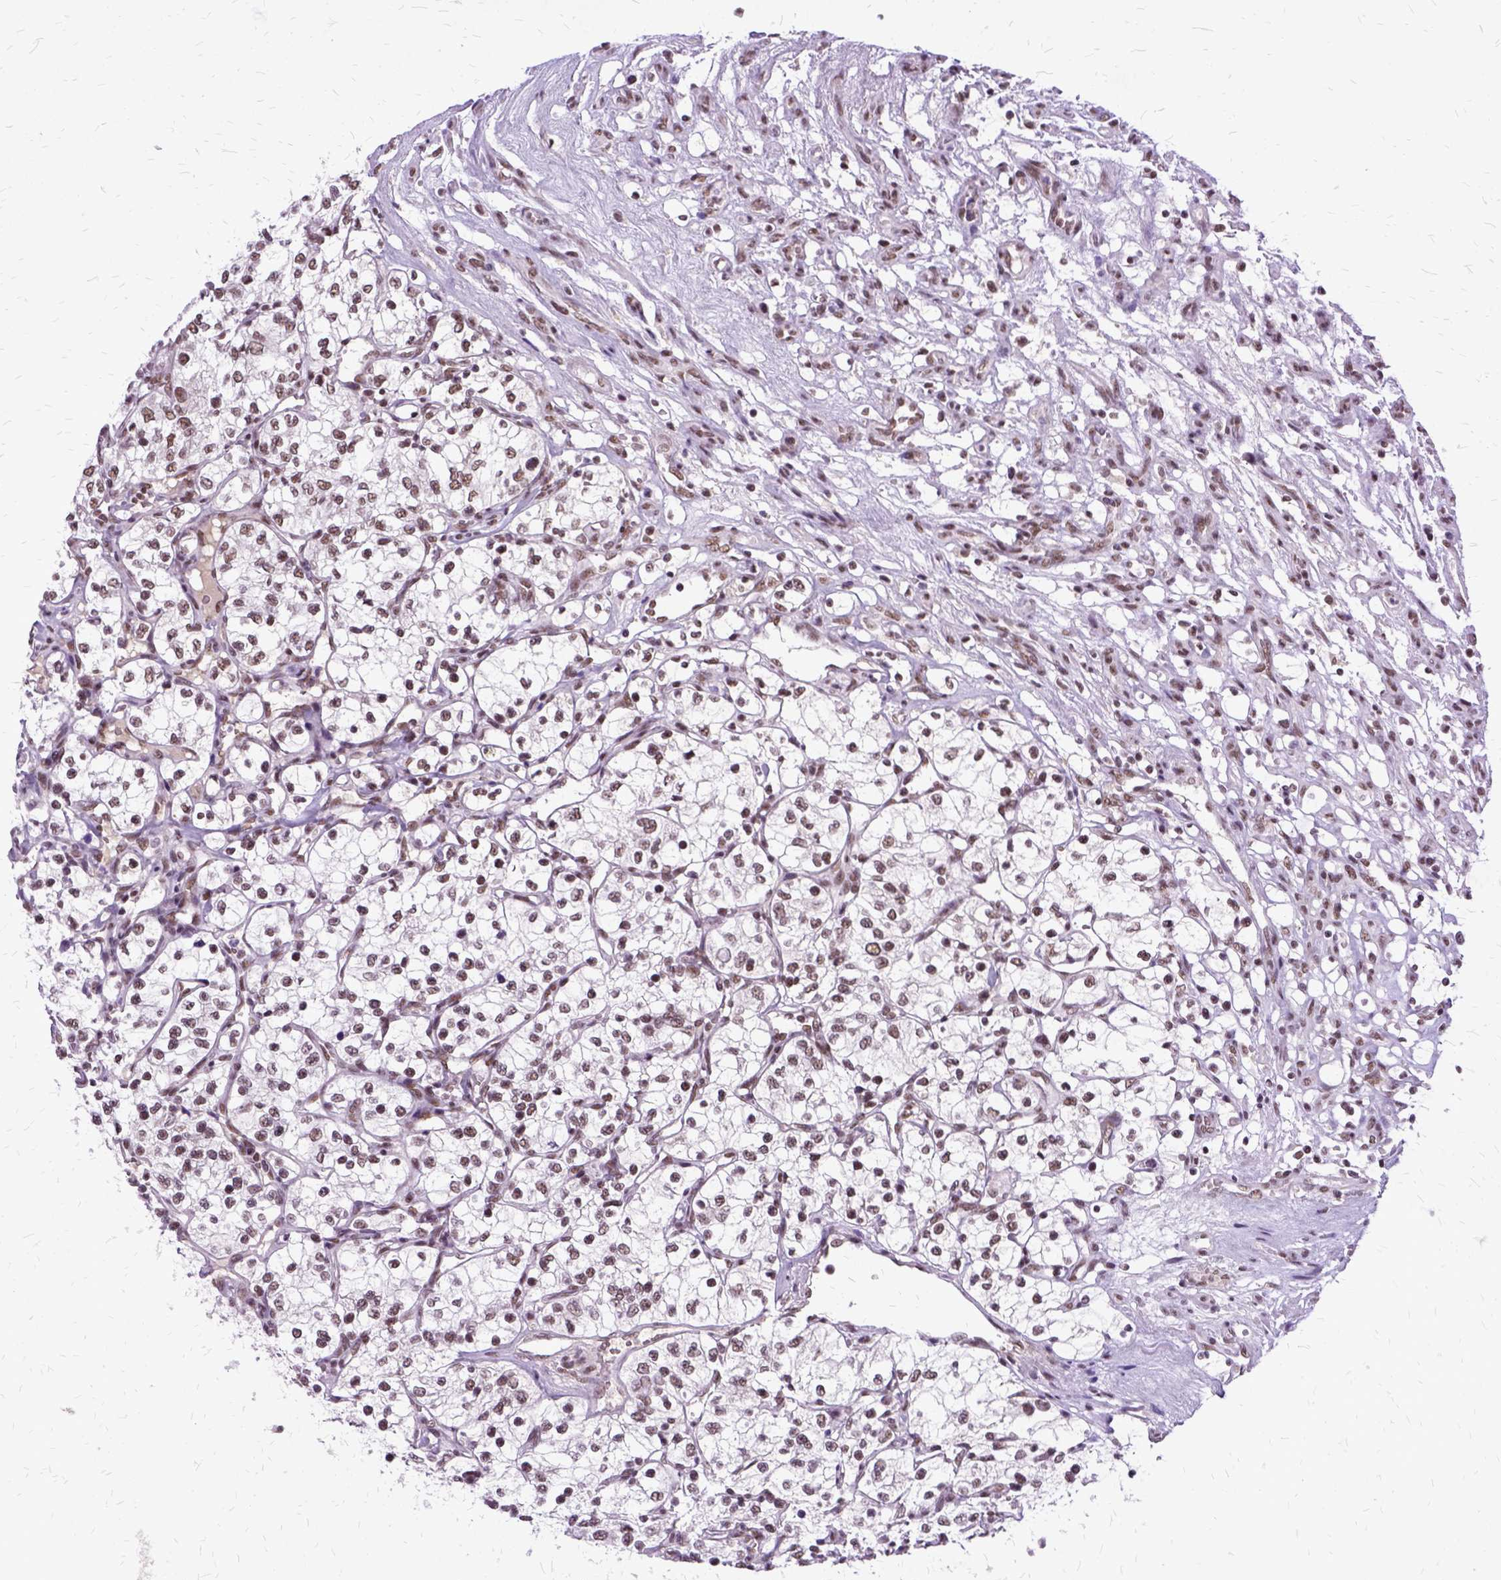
{"staining": {"intensity": "moderate", "quantity": "<25%", "location": "nuclear"}, "tissue": "renal cancer", "cell_type": "Tumor cells", "image_type": "cancer", "snomed": [{"axis": "morphology", "description": "Adenocarcinoma, NOS"}, {"axis": "topography", "description": "Kidney"}], "caption": "Human renal adenocarcinoma stained with a protein marker demonstrates moderate staining in tumor cells.", "gene": "SETD1A", "patient": {"sex": "female", "age": 69}}